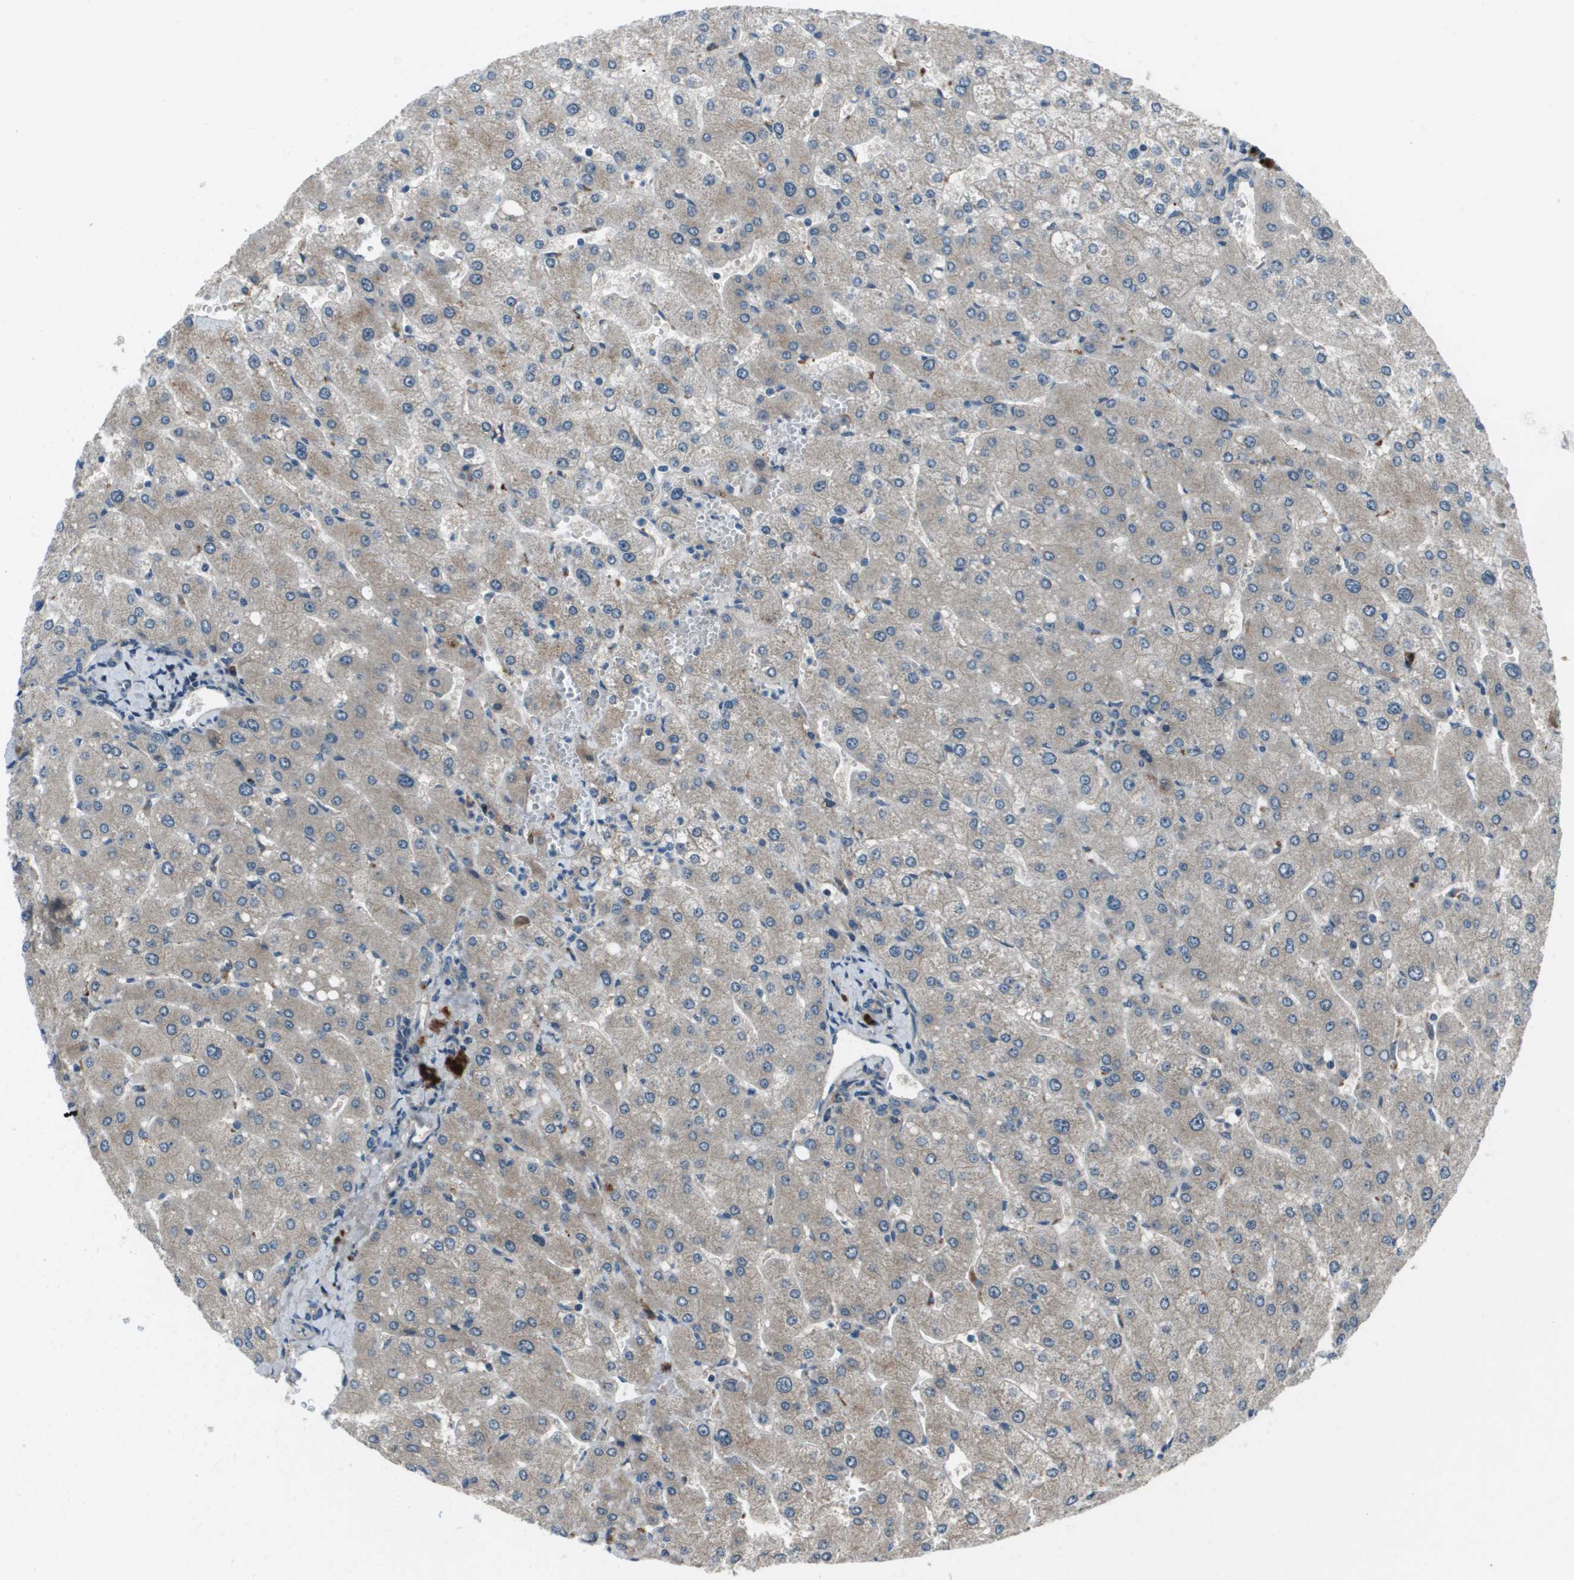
{"staining": {"intensity": "weak", "quantity": "<25%", "location": "cytoplasmic/membranous"}, "tissue": "liver", "cell_type": "Cholangiocytes", "image_type": "normal", "snomed": [{"axis": "morphology", "description": "Normal tissue, NOS"}, {"axis": "topography", "description": "Liver"}], "caption": "This is an immunohistochemistry histopathology image of benign human liver. There is no positivity in cholangiocytes.", "gene": "PCOLCE", "patient": {"sex": "male", "age": 55}}